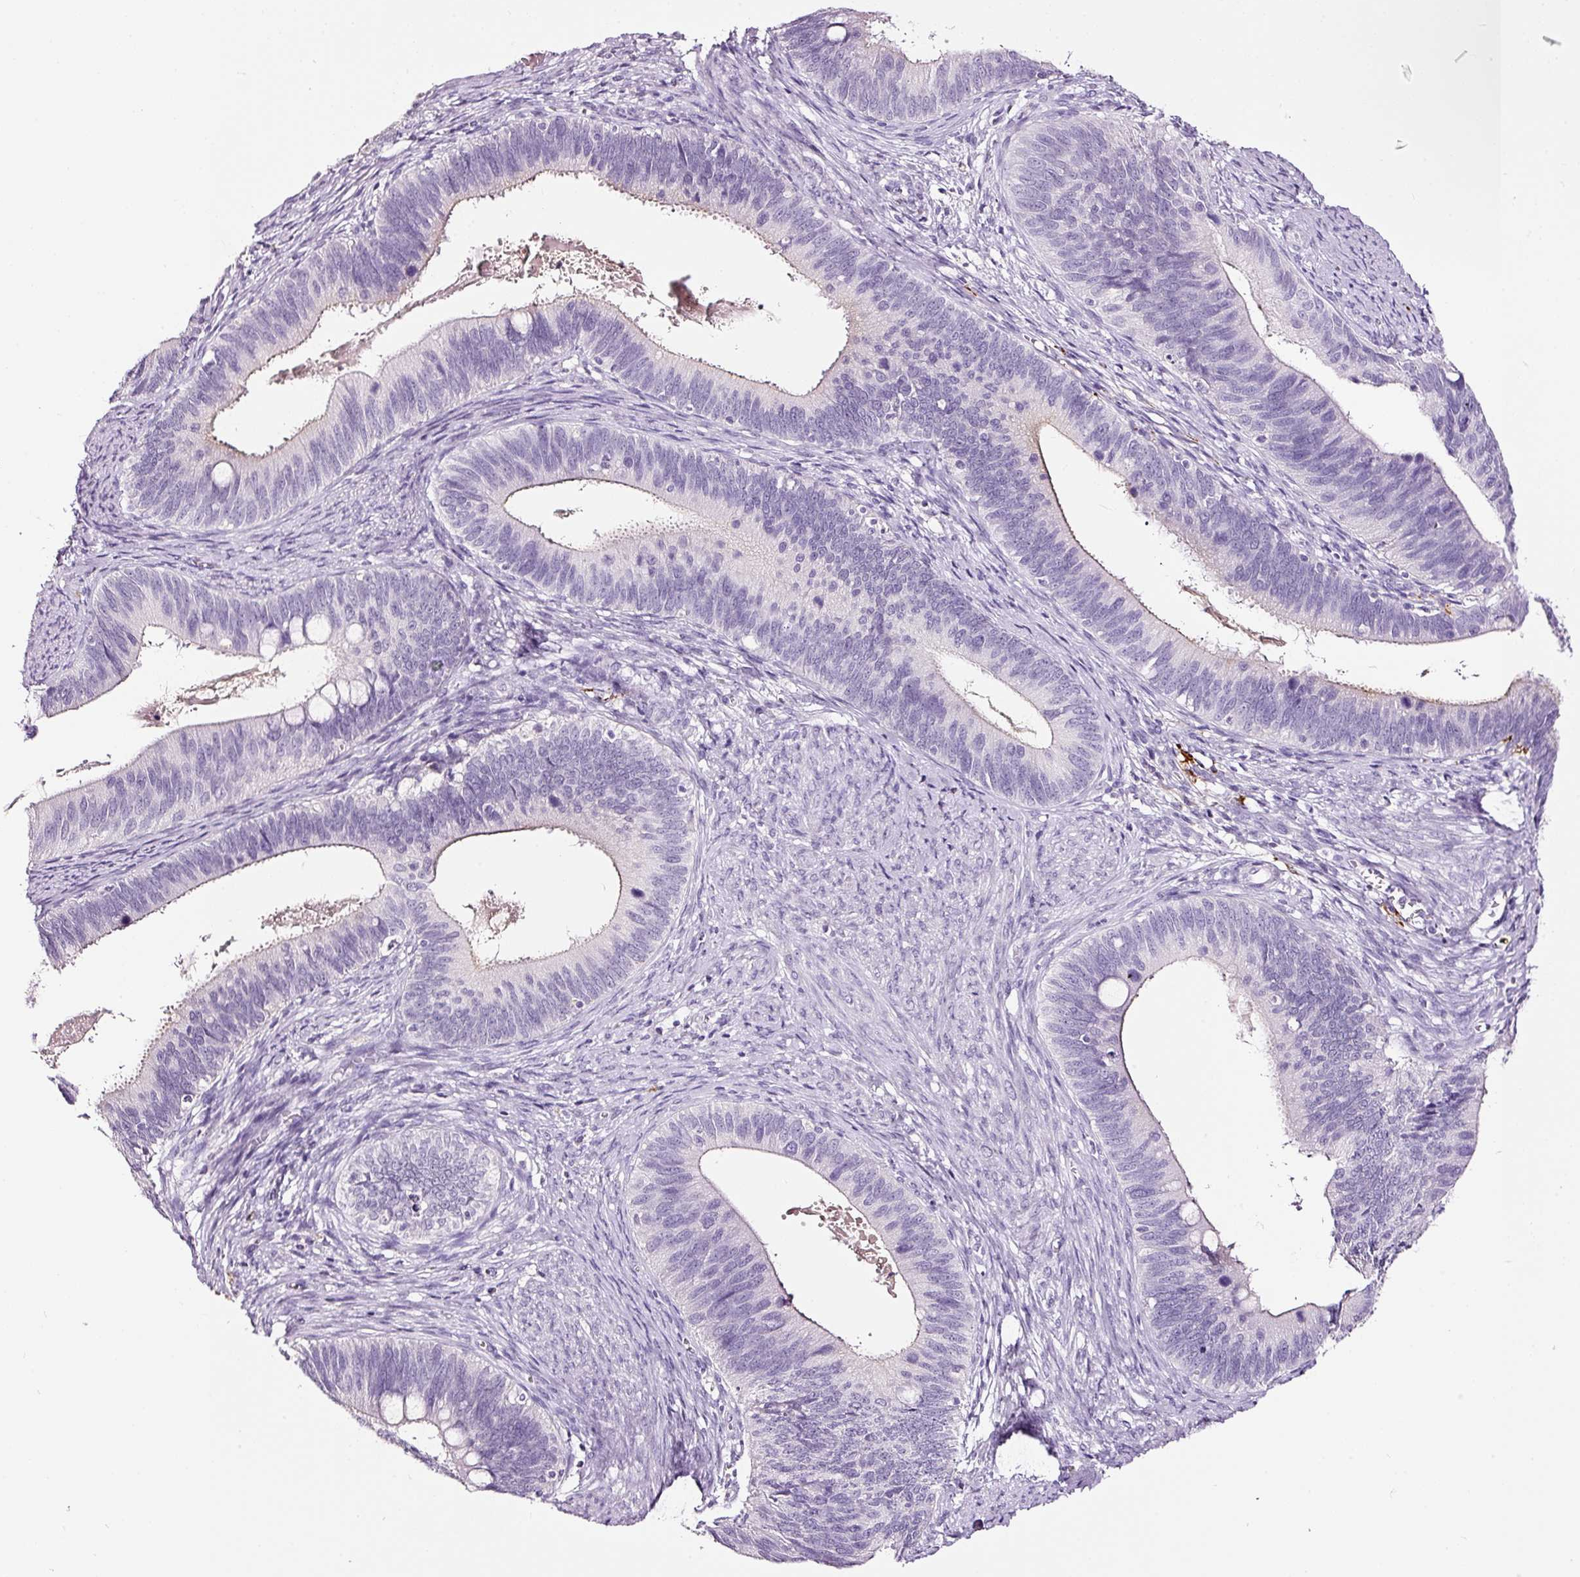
{"staining": {"intensity": "weak", "quantity": "25%-75%", "location": "cytoplasmic/membranous"}, "tissue": "cervical cancer", "cell_type": "Tumor cells", "image_type": "cancer", "snomed": [{"axis": "morphology", "description": "Adenocarcinoma, NOS"}, {"axis": "topography", "description": "Cervix"}], "caption": "The immunohistochemical stain highlights weak cytoplasmic/membranous expression in tumor cells of cervical adenocarcinoma tissue.", "gene": "LAMP3", "patient": {"sex": "female", "age": 42}}